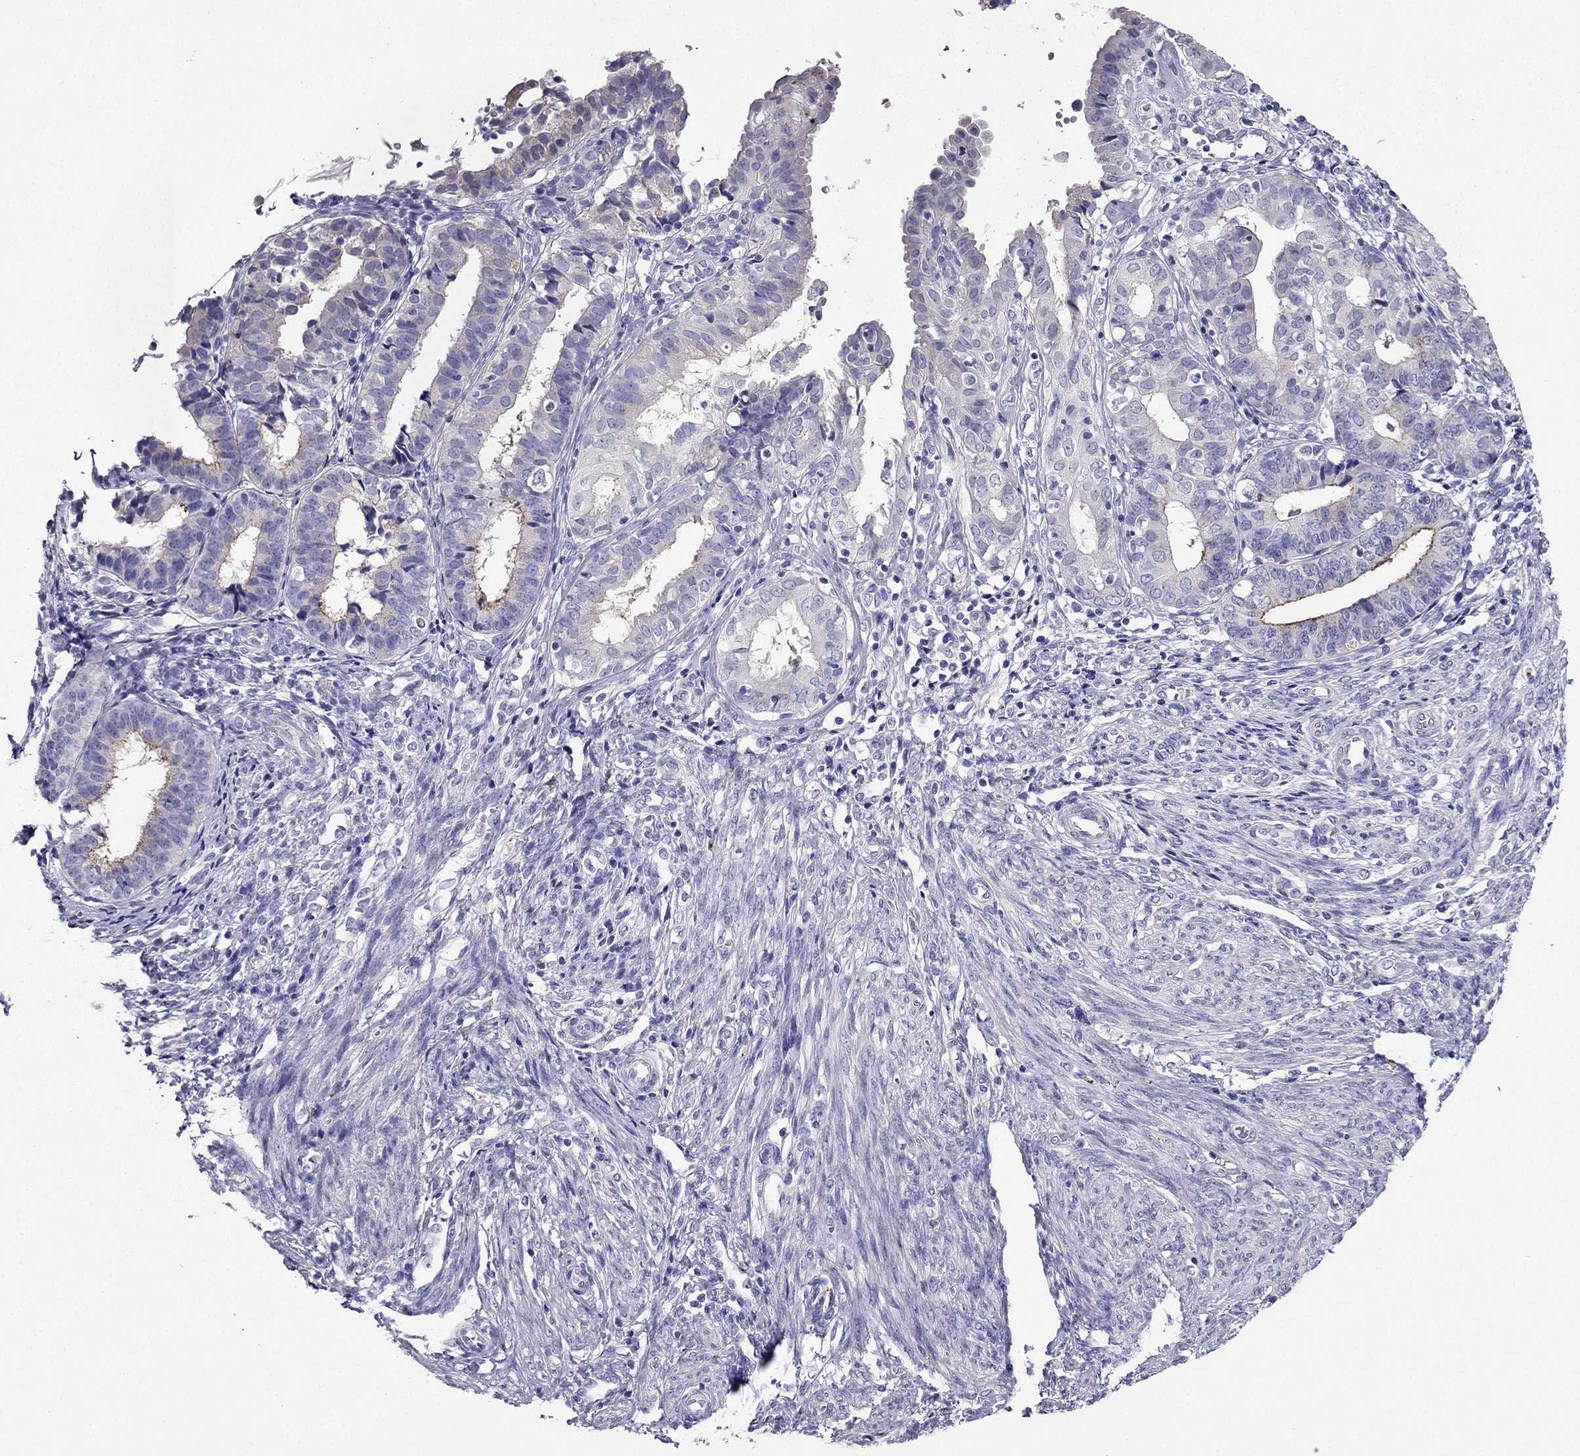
{"staining": {"intensity": "negative", "quantity": "none", "location": "none"}, "tissue": "endometrial cancer", "cell_type": "Tumor cells", "image_type": "cancer", "snomed": [{"axis": "morphology", "description": "Adenocarcinoma, NOS"}, {"axis": "topography", "description": "Endometrium"}], "caption": "High power microscopy image of an immunohistochemistry histopathology image of endometrial adenocarcinoma, revealing no significant expression in tumor cells.", "gene": "PTH", "patient": {"sex": "female", "age": 68}}